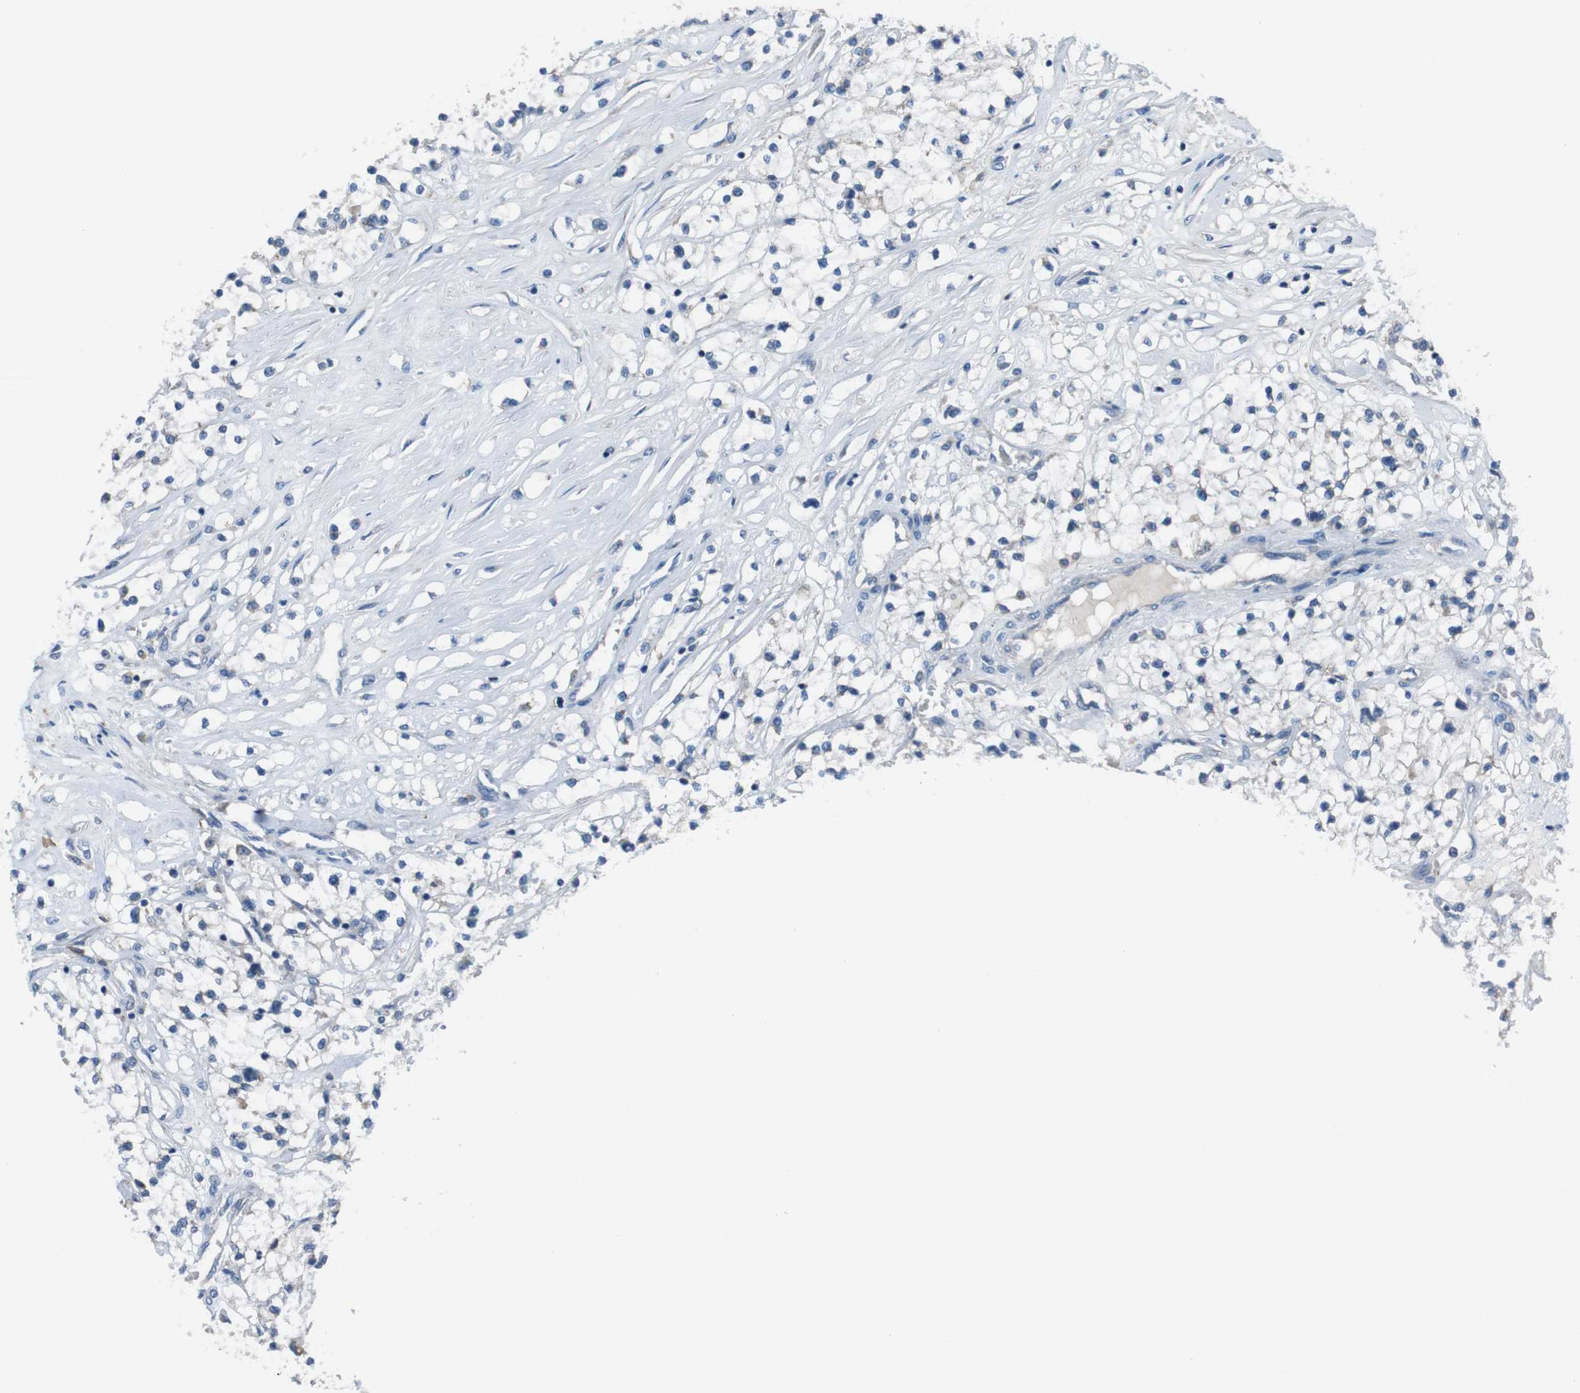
{"staining": {"intensity": "negative", "quantity": "none", "location": "none"}, "tissue": "renal cancer", "cell_type": "Tumor cells", "image_type": "cancer", "snomed": [{"axis": "morphology", "description": "Adenocarcinoma, NOS"}, {"axis": "topography", "description": "Kidney"}], "caption": "Renal cancer (adenocarcinoma) was stained to show a protein in brown. There is no significant positivity in tumor cells.", "gene": "CDH22", "patient": {"sex": "male", "age": 68}}